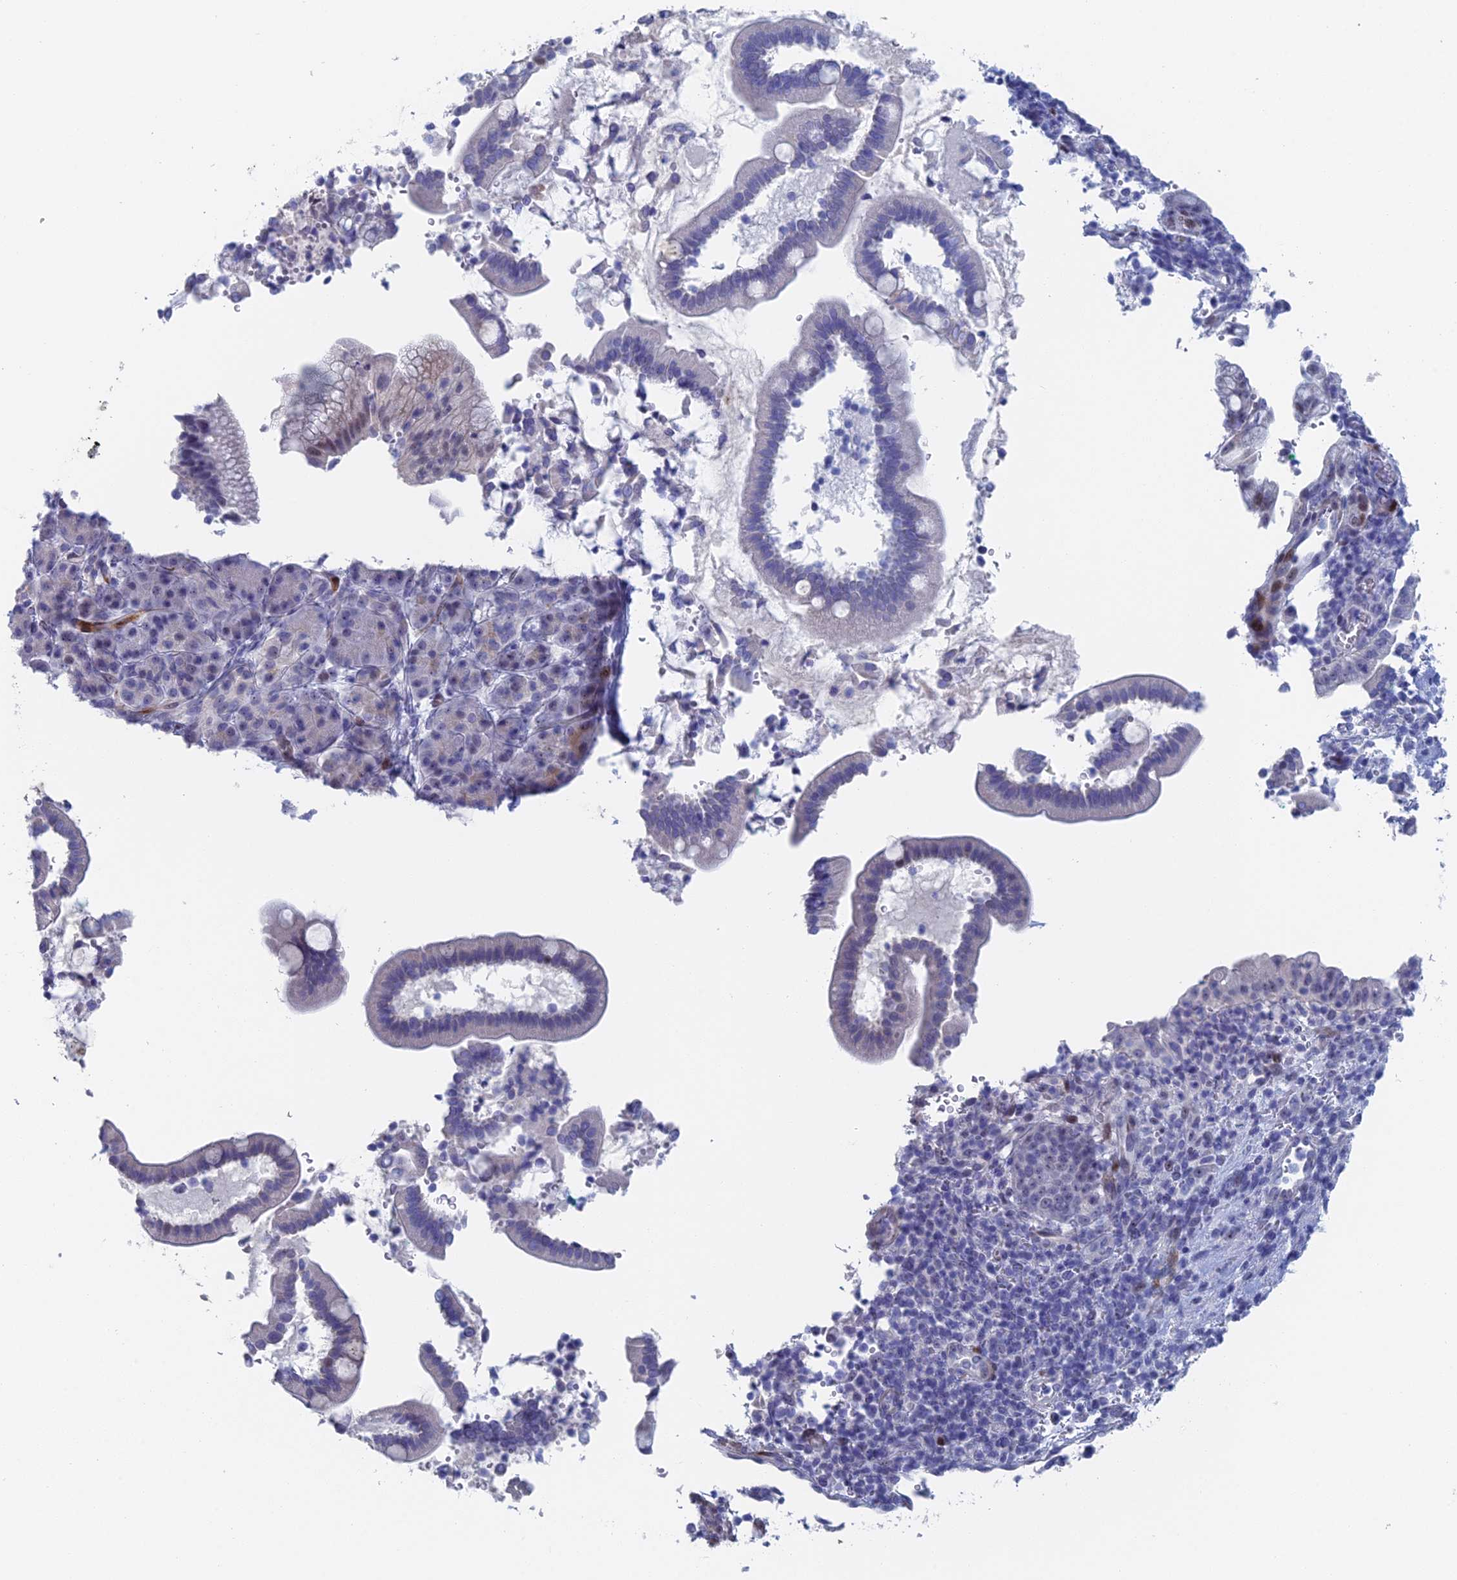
{"staining": {"intensity": "negative", "quantity": "none", "location": "none"}, "tissue": "pancreatic cancer", "cell_type": "Tumor cells", "image_type": "cancer", "snomed": [{"axis": "morphology", "description": "Normal tissue, NOS"}, {"axis": "morphology", "description": "Adenocarcinoma, NOS"}, {"axis": "topography", "description": "Pancreas"}], "caption": "This is a micrograph of immunohistochemistry staining of pancreatic adenocarcinoma, which shows no staining in tumor cells.", "gene": "DRGX", "patient": {"sex": "female", "age": 55}}